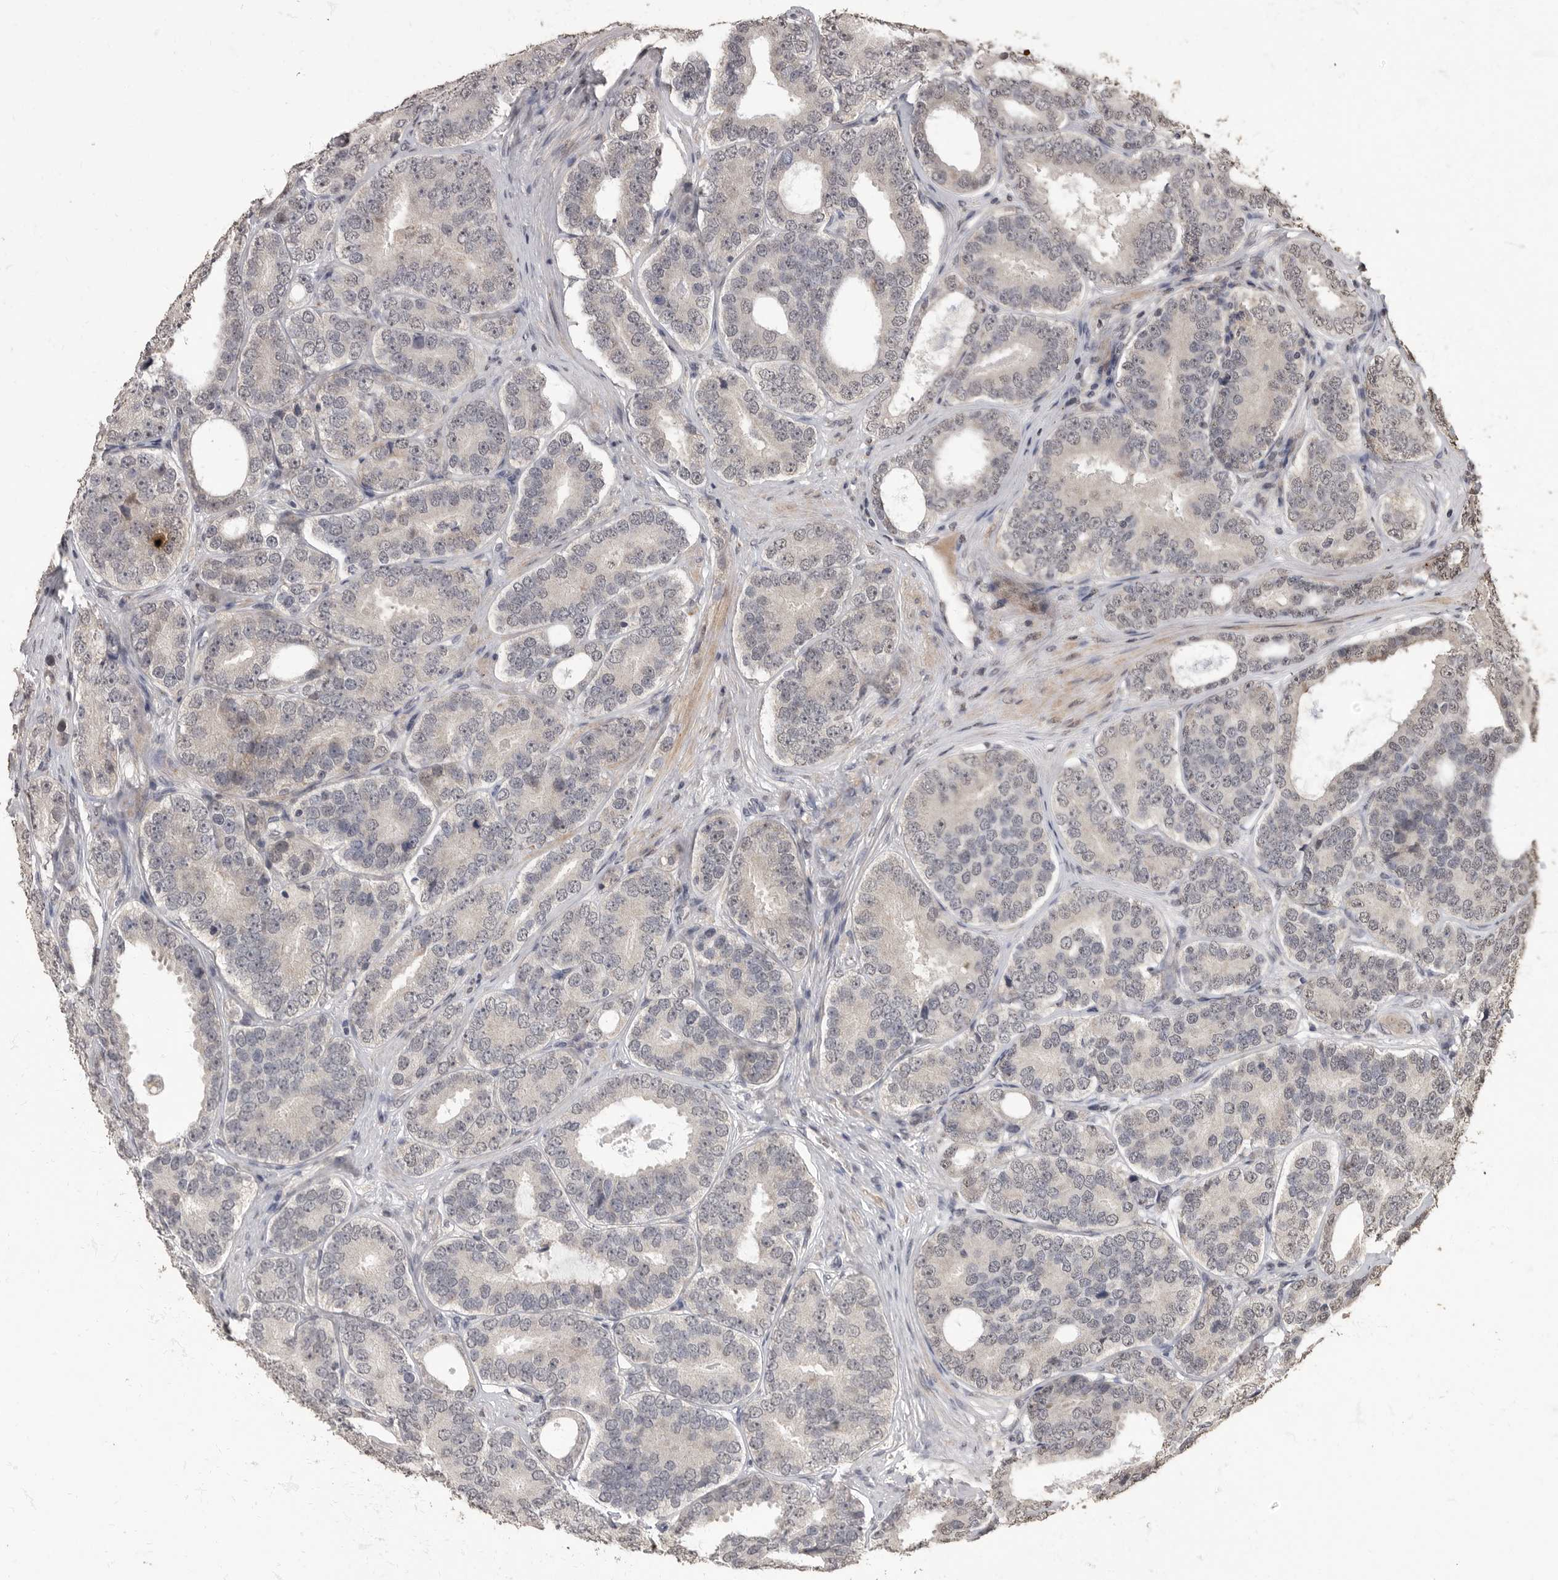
{"staining": {"intensity": "negative", "quantity": "none", "location": "none"}, "tissue": "prostate cancer", "cell_type": "Tumor cells", "image_type": "cancer", "snomed": [{"axis": "morphology", "description": "Adenocarcinoma, High grade"}, {"axis": "topography", "description": "Prostate"}], "caption": "Protein analysis of prostate cancer (high-grade adenocarcinoma) shows no significant expression in tumor cells. (Immunohistochemistry, brightfield microscopy, high magnification).", "gene": "MAFG", "patient": {"sex": "male", "age": 56}}